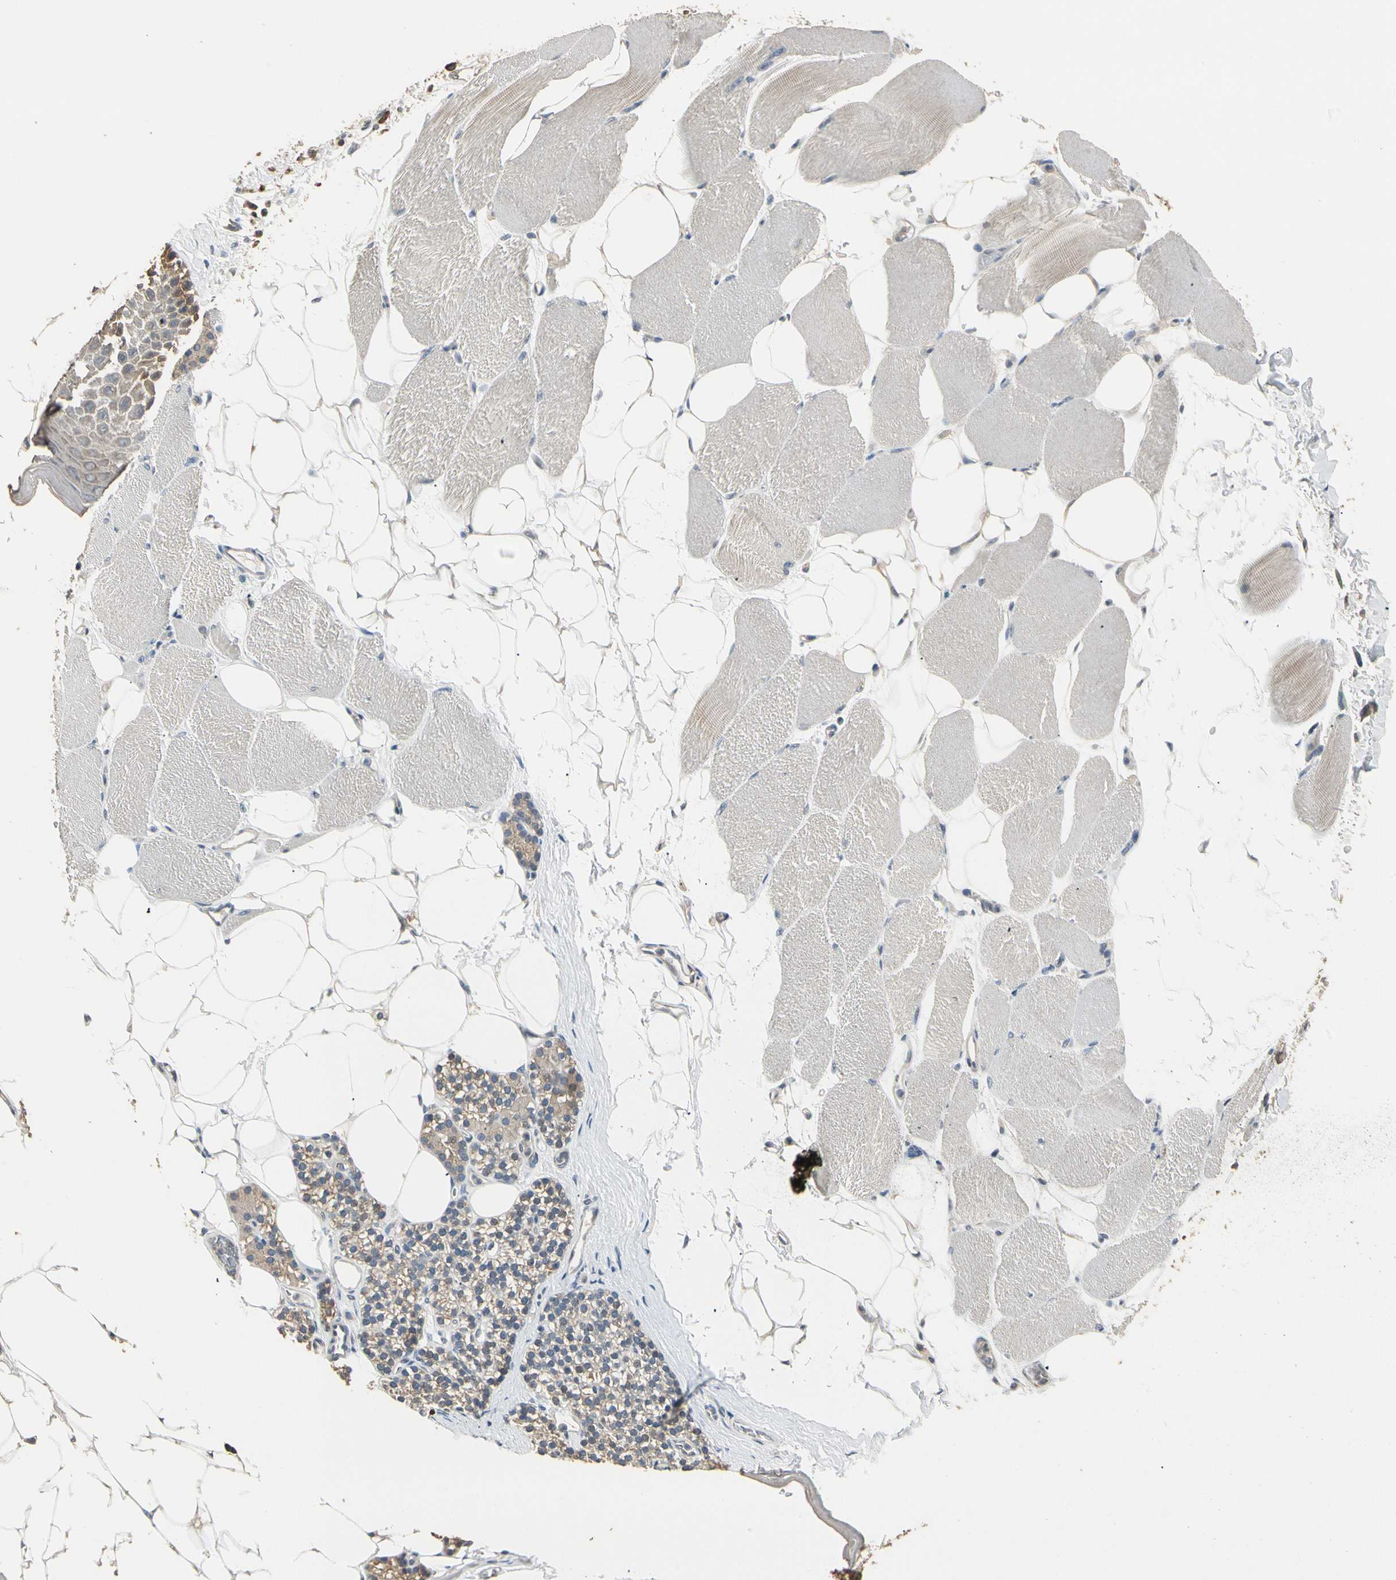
{"staining": {"intensity": "weak", "quantity": "<25%", "location": "cytoplasmic/membranous"}, "tissue": "skeletal muscle", "cell_type": "Myocytes", "image_type": "normal", "snomed": [{"axis": "morphology", "description": "Normal tissue, NOS"}, {"axis": "topography", "description": "Skeletal muscle"}, {"axis": "topography", "description": "Parathyroid gland"}], "caption": "Normal skeletal muscle was stained to show a protein in brown. There is no significant positivity in myocytes.", "gene": "MAP3K7", "patient": {"sex": "female", "age": 37}}